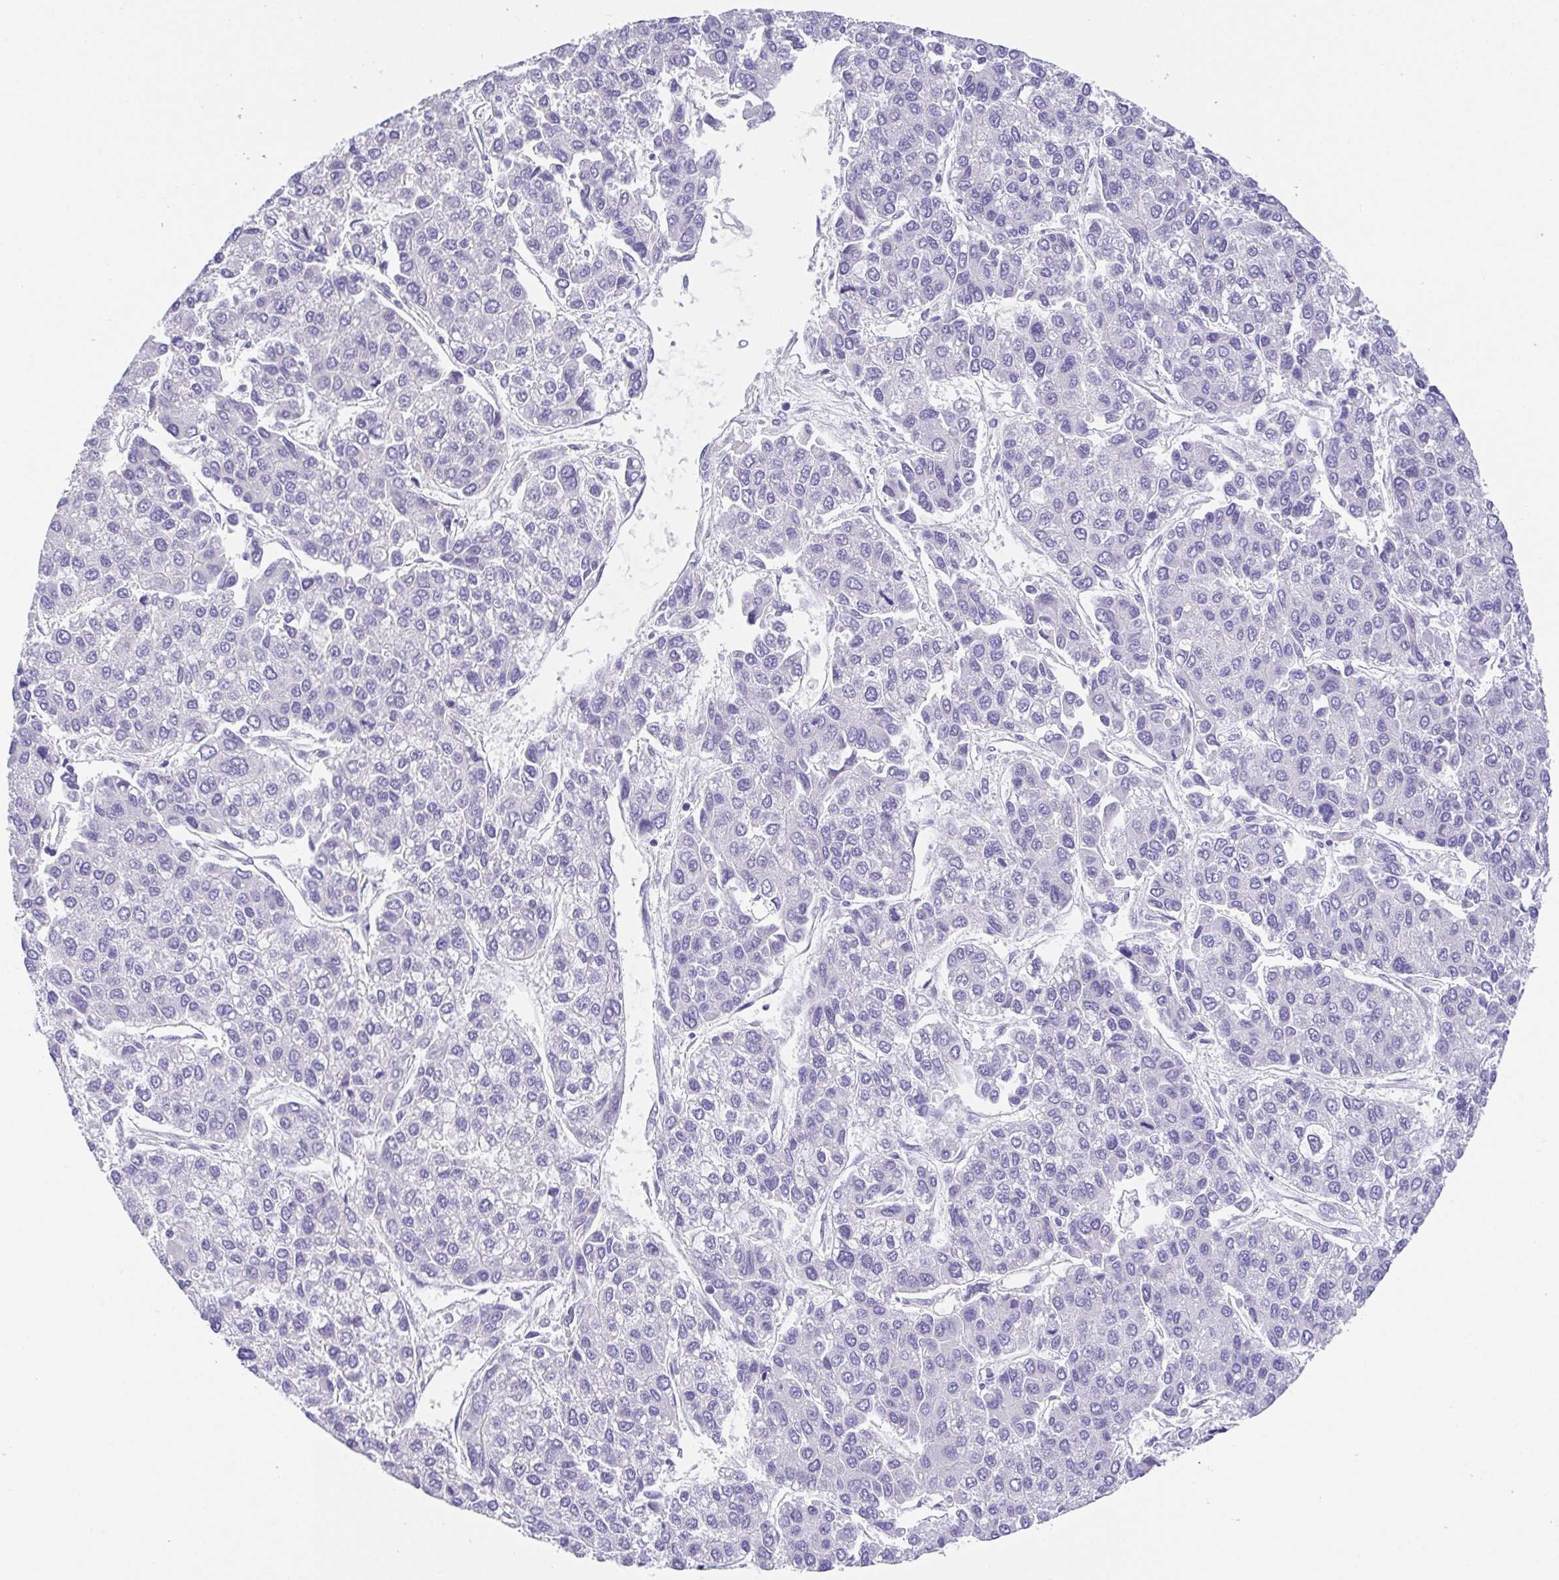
{"staining": {"intensity": "negative", "quantity": "none", "location": "none"}, "tissue": "liver cancer", "cell_type": "Tumor cells", "image_type": "cancer", "snomed": [{"axis": "morphology", "description": "Carcinoma, Hepatocellular, NOS"}, {"axis": "topography", "description": "Liver"}], "caption": "This is an immunohistochemistry micrograph of human hepatocellular carcinoma (liver). There is no staining in tumor cells.", "gene": "HAPLN2", "patient": {"sex": "female", "age": 66}}